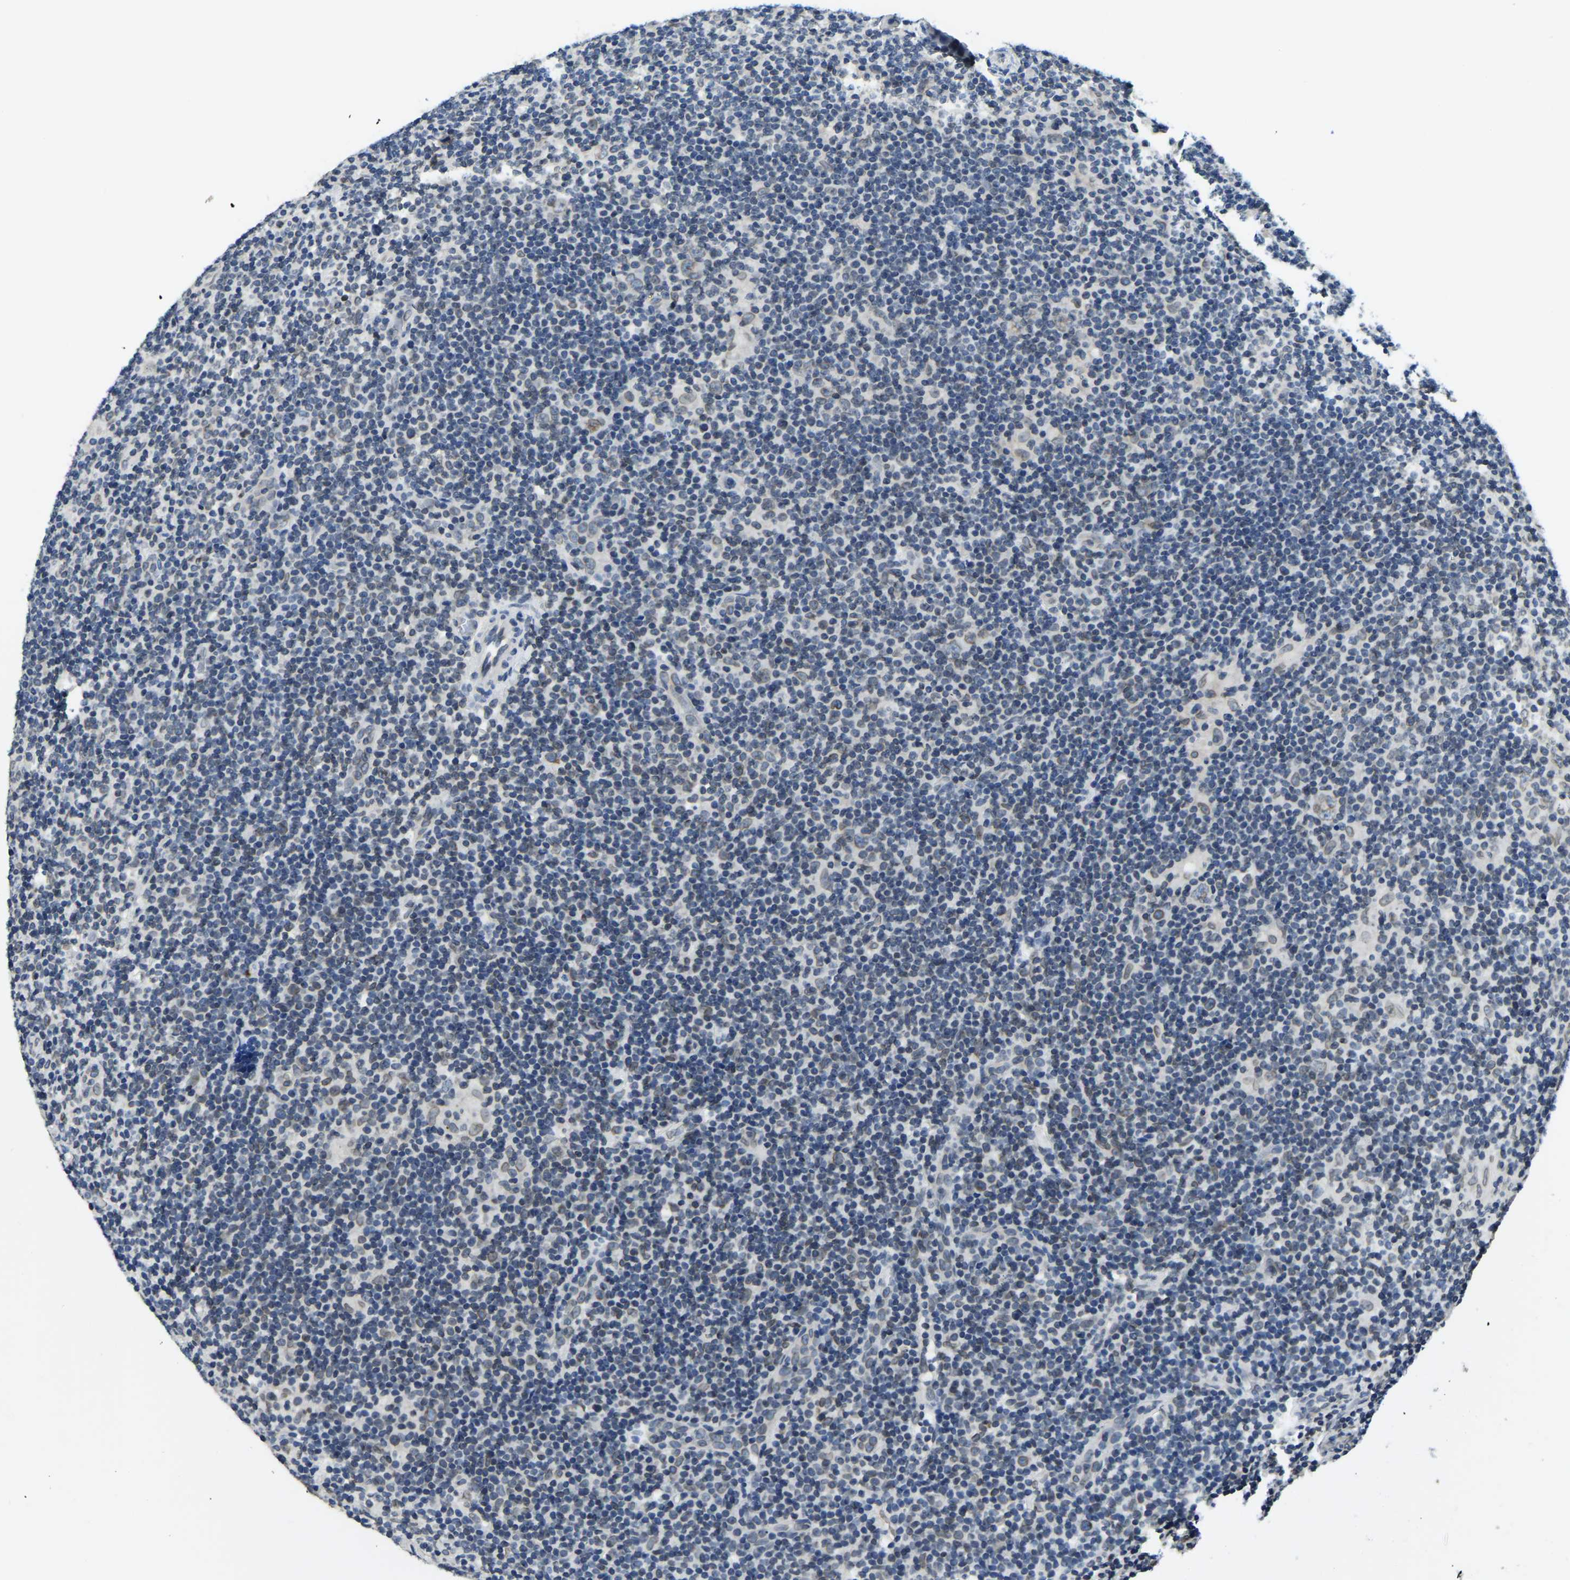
{"staining": {"intensity": "weak", "quantity": ">75%", "location": "cytoplasmic/membranous"}, "tissue": "lymphoma", "cell_type": "Tumor cells", "image_type": "cancer", "snomed": [{"axis": "morphology", "description": "Hodgkin's disease, NOS"}, {"axis": "topography", "description": "Lymph node"}], "caption": "DAB (3,3'-diaminobenzidine) immunohistochemical staining of Hodgkin's disease demonstrates weak cytoplasmic/membranous protein positivity in about >75% of tumor cells. (Brightfield microscopy of DAB IHC at high magnification).", "gene": "RANBP2", "patient": {"sex": "female", "age": 57}}